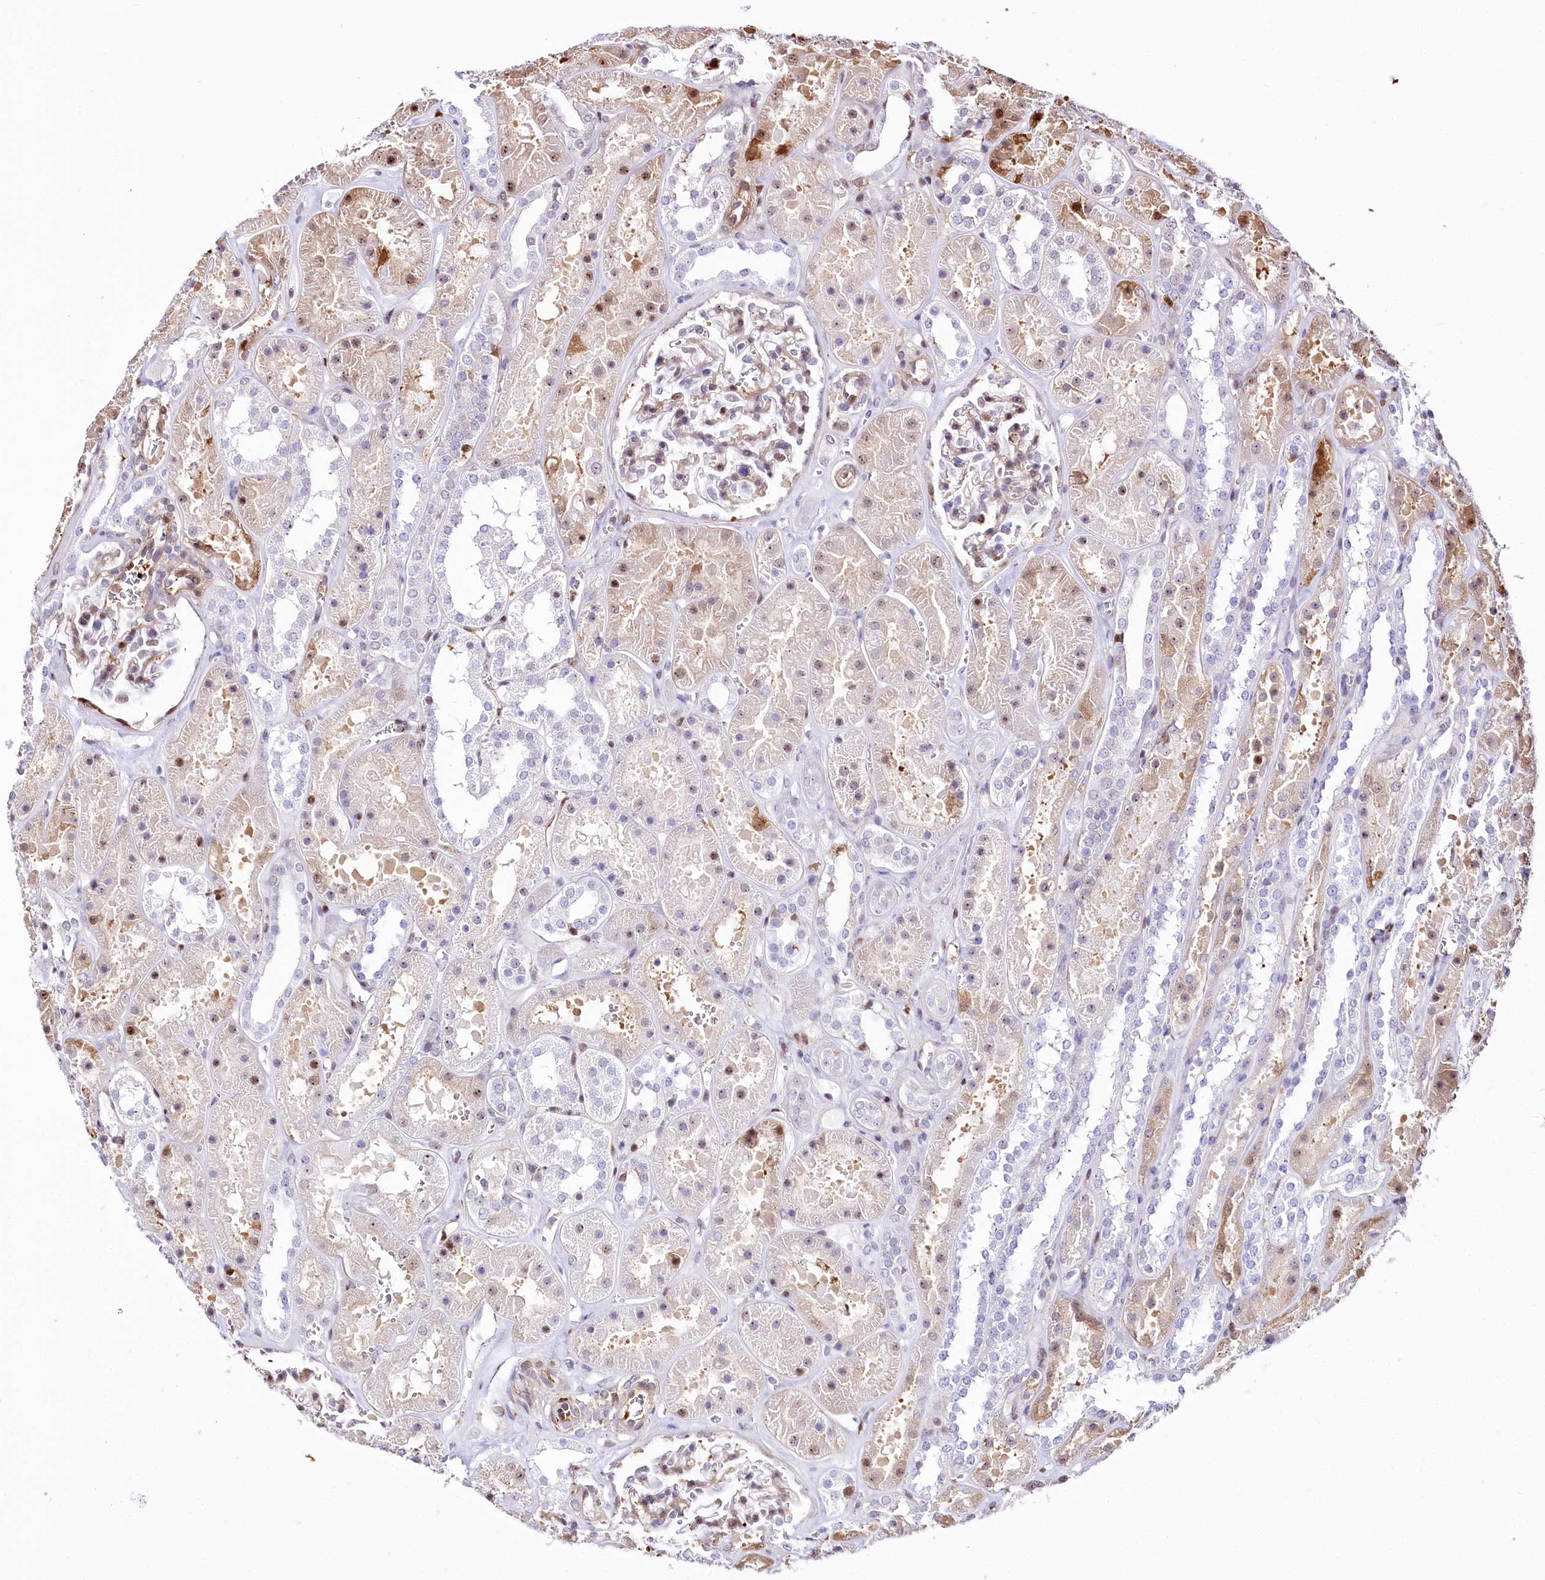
{"staining": {"intensity": "moderate", "quantity": "25%-75%", "location": "cytoplasmic/membranous,nuclear"}, "tissue": "kidney", "cell_type": "Cells in glomeruli", "image_type": "normal", "snomed": [{"axis": "morphology", "description": "Normal tissue, NOS"}, {"axis": "topography", "description": "Kidney"}], "caption": "Immunohistochemical staining of benign human kidney demonstrates moderate cytoplasmic/membranous,nuclear protein expression in approximately 25%-75% of cells in glomeruli.", "gene": "PTMS", "patient": {"sex": "female", "age": 41}}